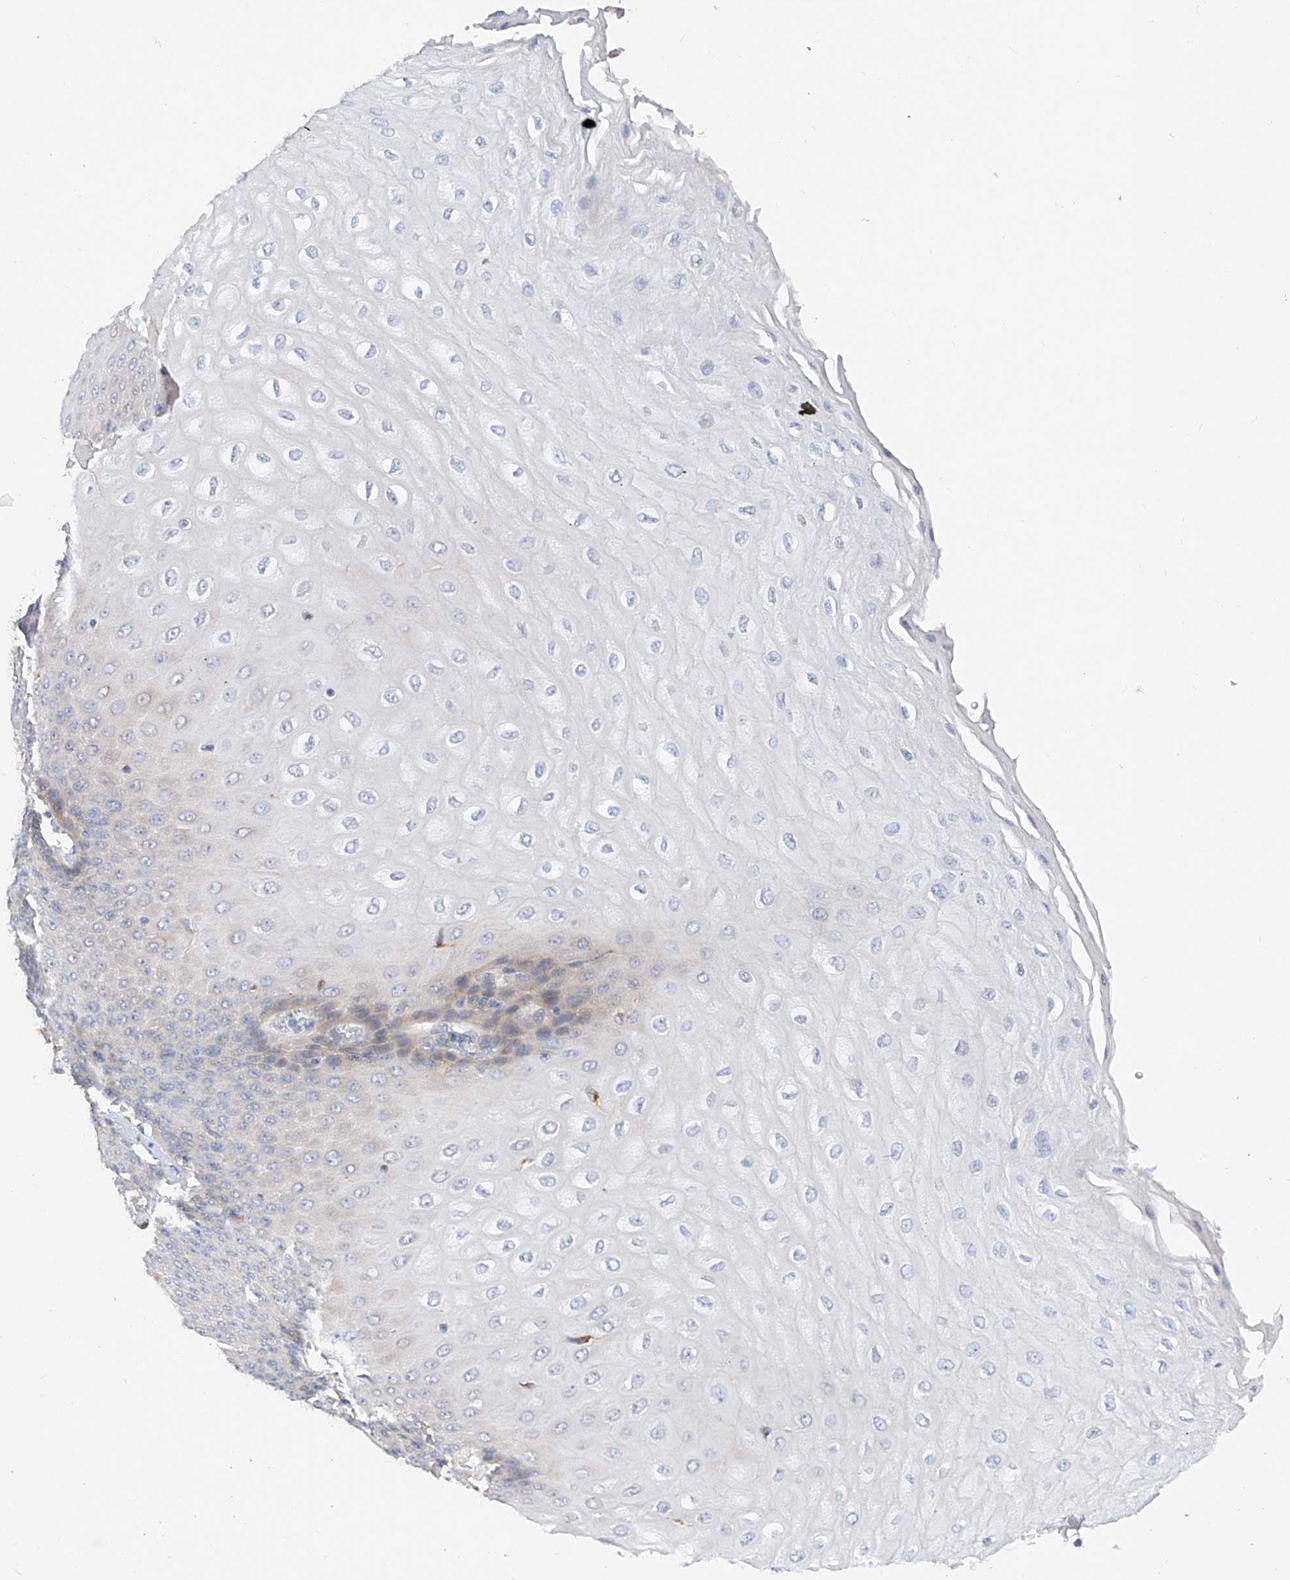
{"staining": {"intensity": "weak", "quantity": "<25%", "location": "cytoplasmic/membranous"}, "tissue": "esophagus", "cell_type": "Squamous epithelial cells", "image_type": "normal", "snomed": [{"axis": "morphology", "description": "Normal tissue, NOS"}, {"axis": "topography", "description": "Esophagus"}], "caption": "Histopathology image shows no protein staining in squamous epithelial cells of unremarkable esophagus. Nuclei are stained in blue.", "gene": "AMD1", "patient": {"sex": "male", "age": 60}}